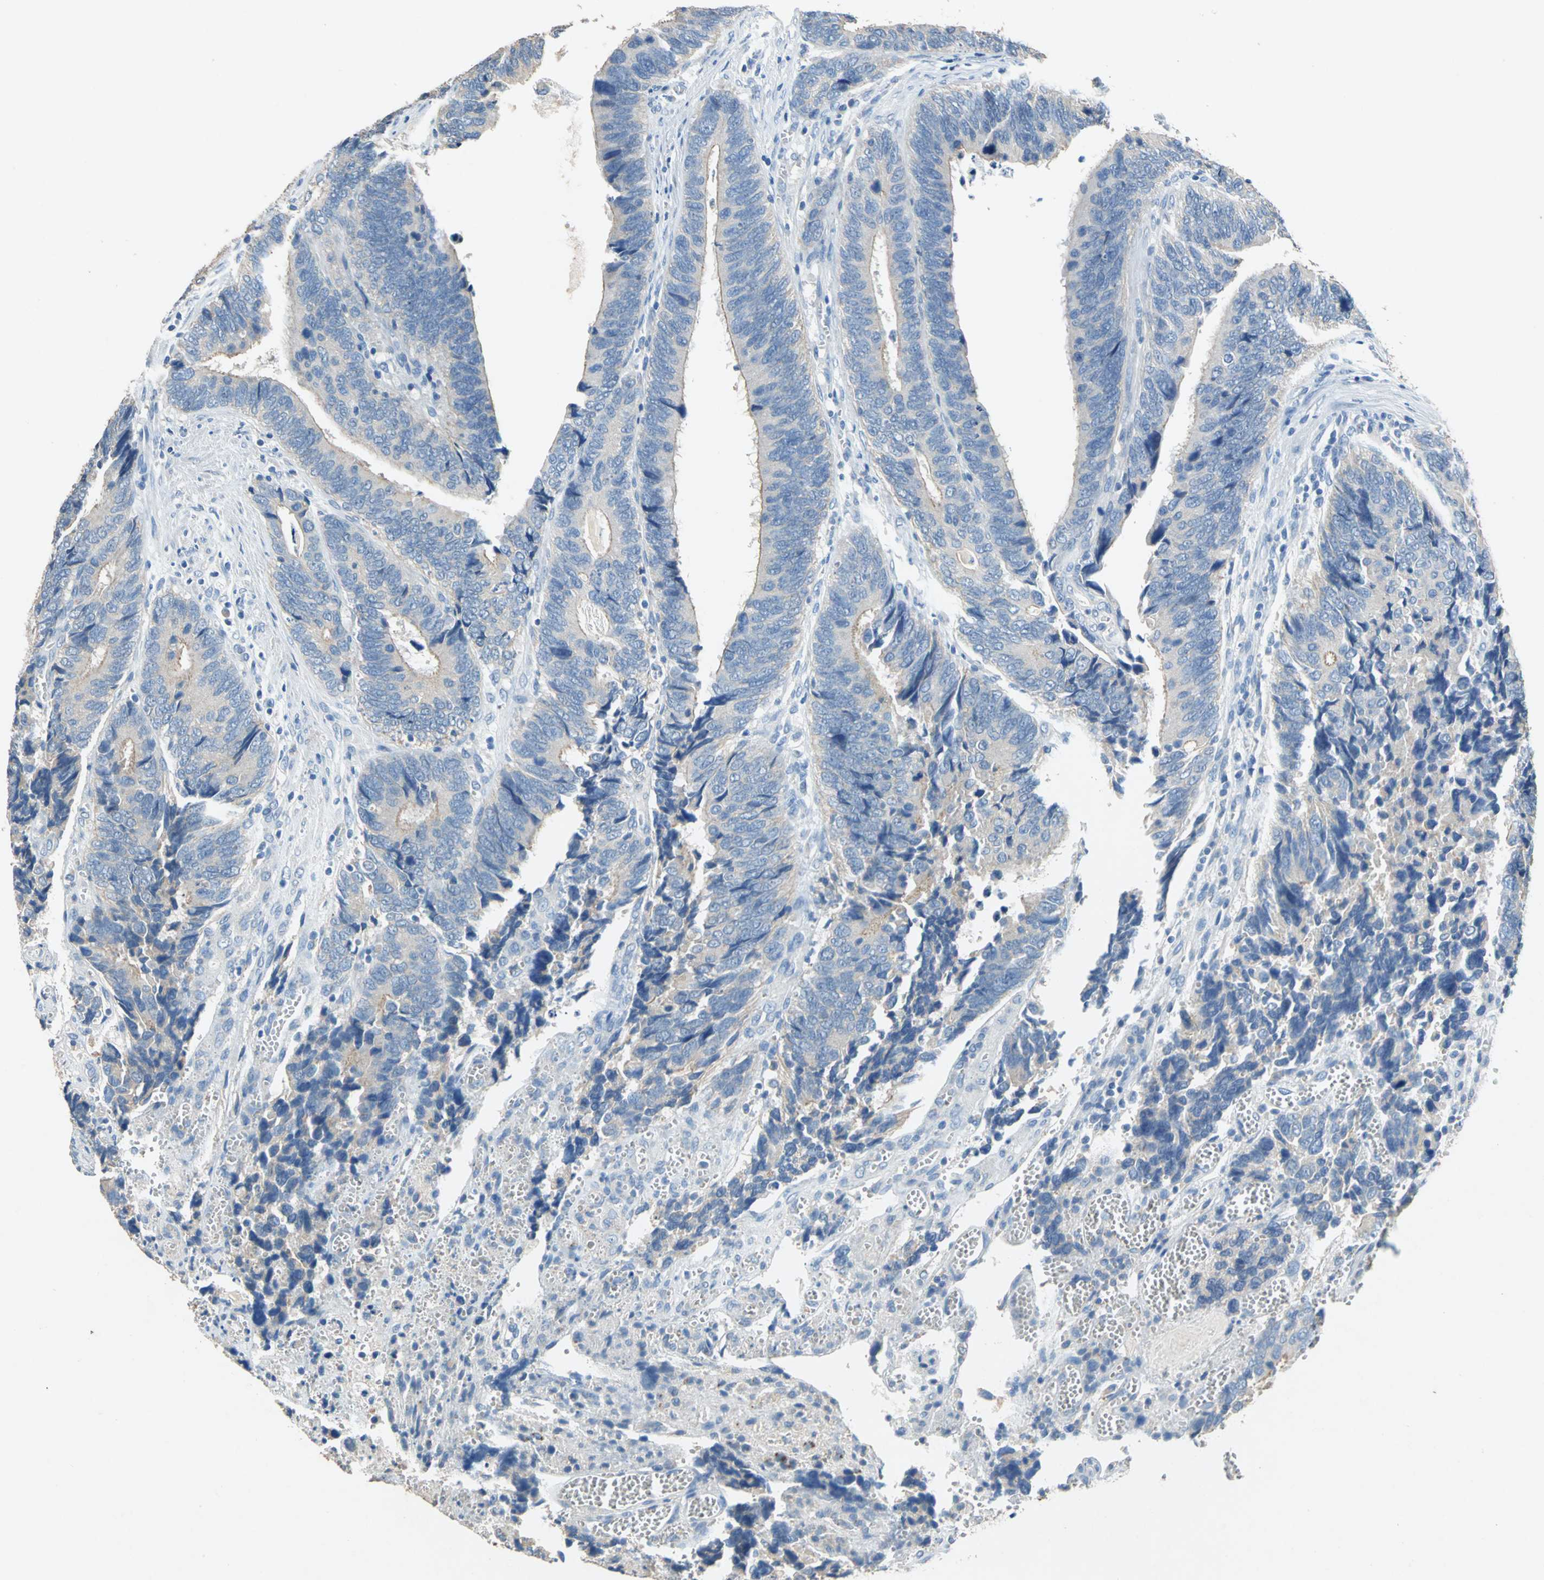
{"staining": {"intensity": "weak", "quantity": ">75%", "location": "cytoplasmic/membranous"}, "tissue": "colorectal cancer", "cell_type": "Tumor cells", "image_type": "cancer", "snomed": [{"axis": "morphology", "description": "Adenocarcinoma, NOS"}, {"axis": "topography", "description": "Colon"}], "caption": "Protein staining by IHC demonstrates weak cytoplasmic/membranous staining in about >75% of tumor cells in colorectal adenocarcinoma.", "gene": "ADAMTS5", "patient": {"sex": "male", "age": 72}}